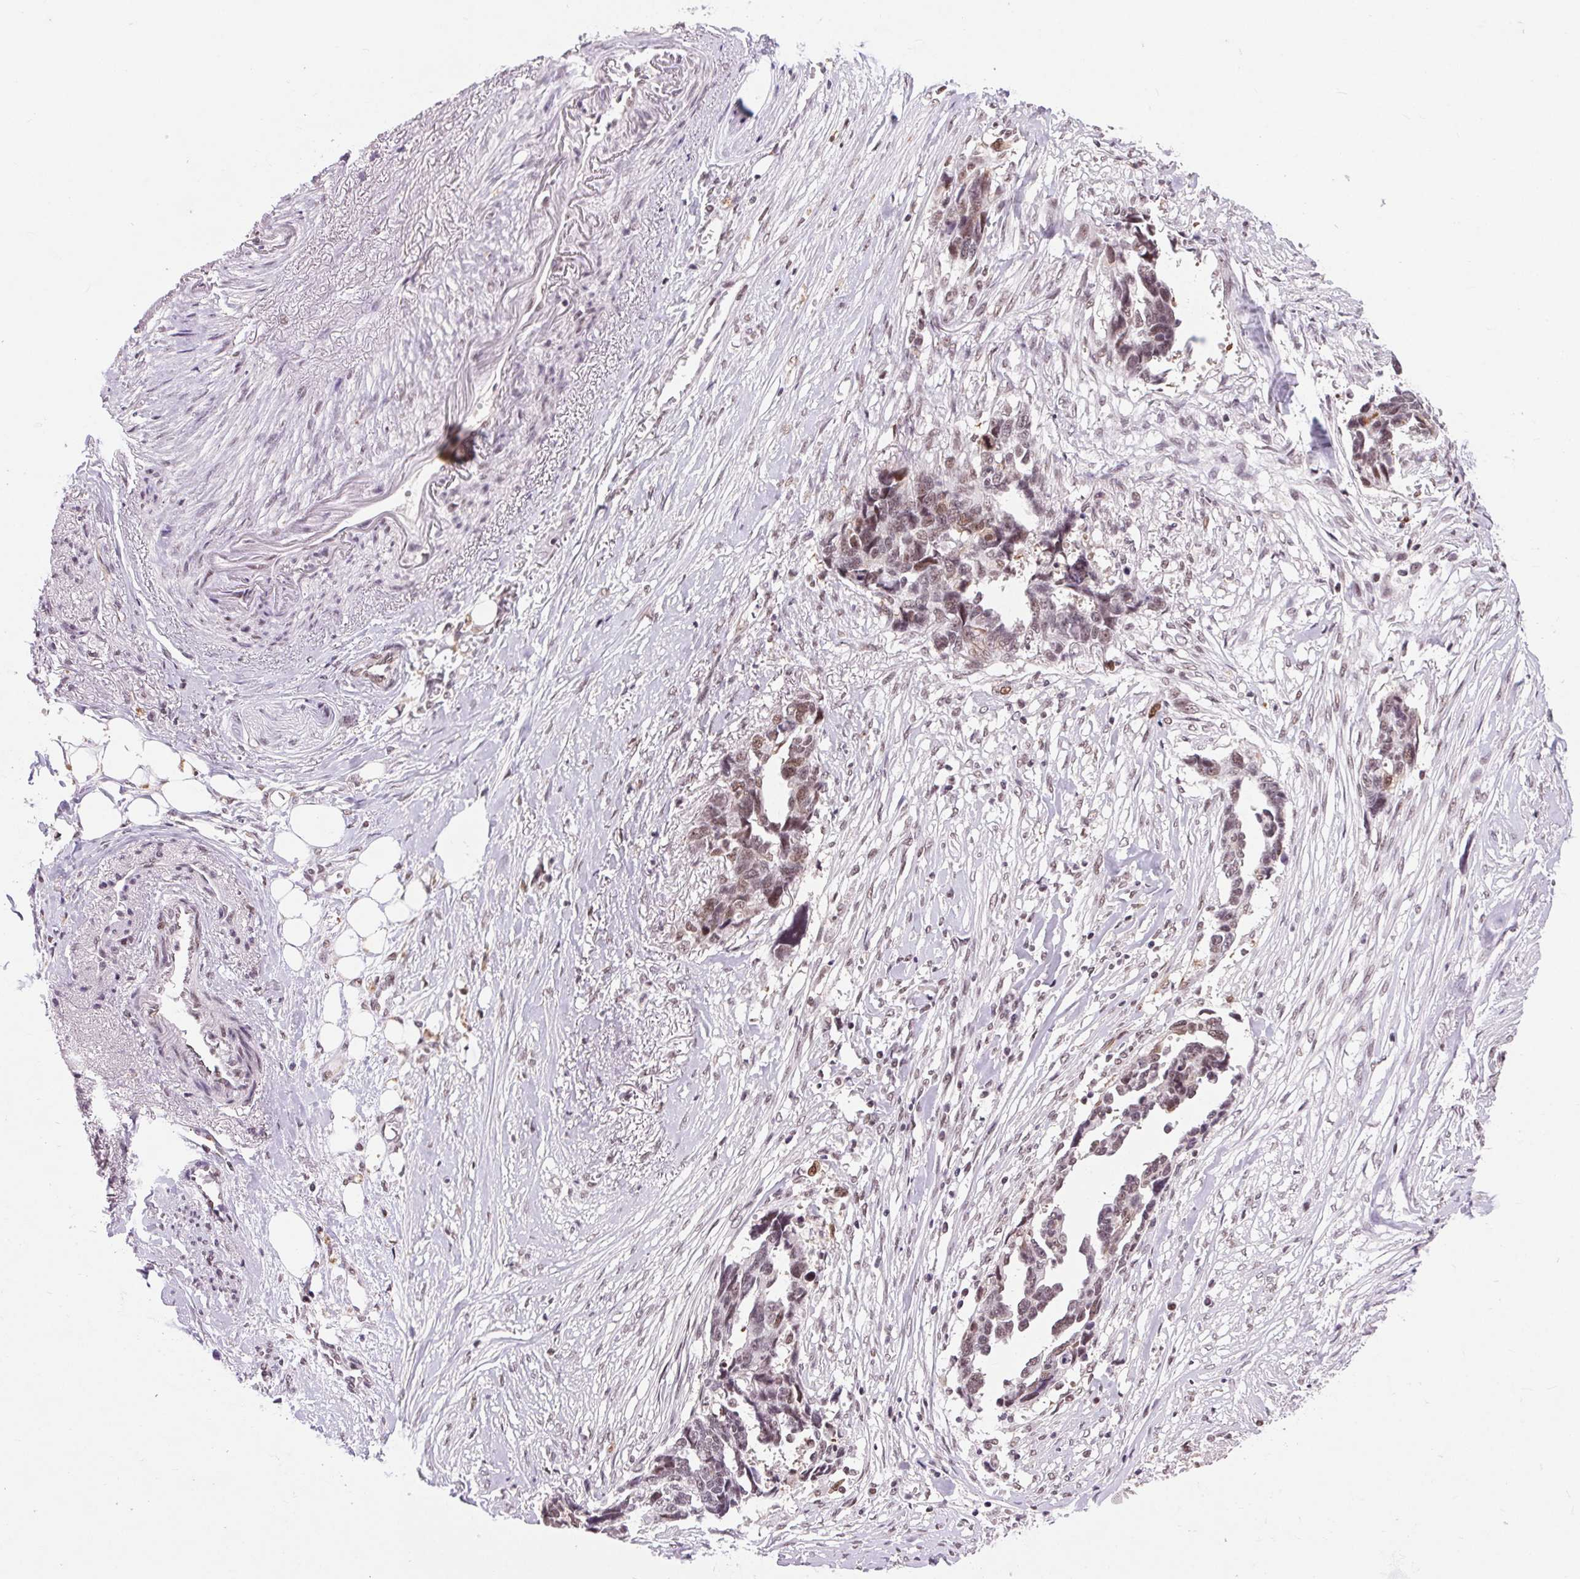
{"staining": {"intensity": "moderate", "quantity": ">75%", "location": "nuclear"}, "tissue": "ovarian cancer", "cell_type": "Tumor cells", "image_type": "cancer", "snomed": [{"axis": "morphology", "description": "Cystadenocarcinoma, serous, NOS"}, {"axis": "topography", "description": "Ovary"}], "caption": "Tumor cells exhibit medium levels of moderate nuclear positivity in approximately >75% of cells in ovarian cancer.", "gene": "CD2BP2", "patient": {"sex": "female", "age": 69}}